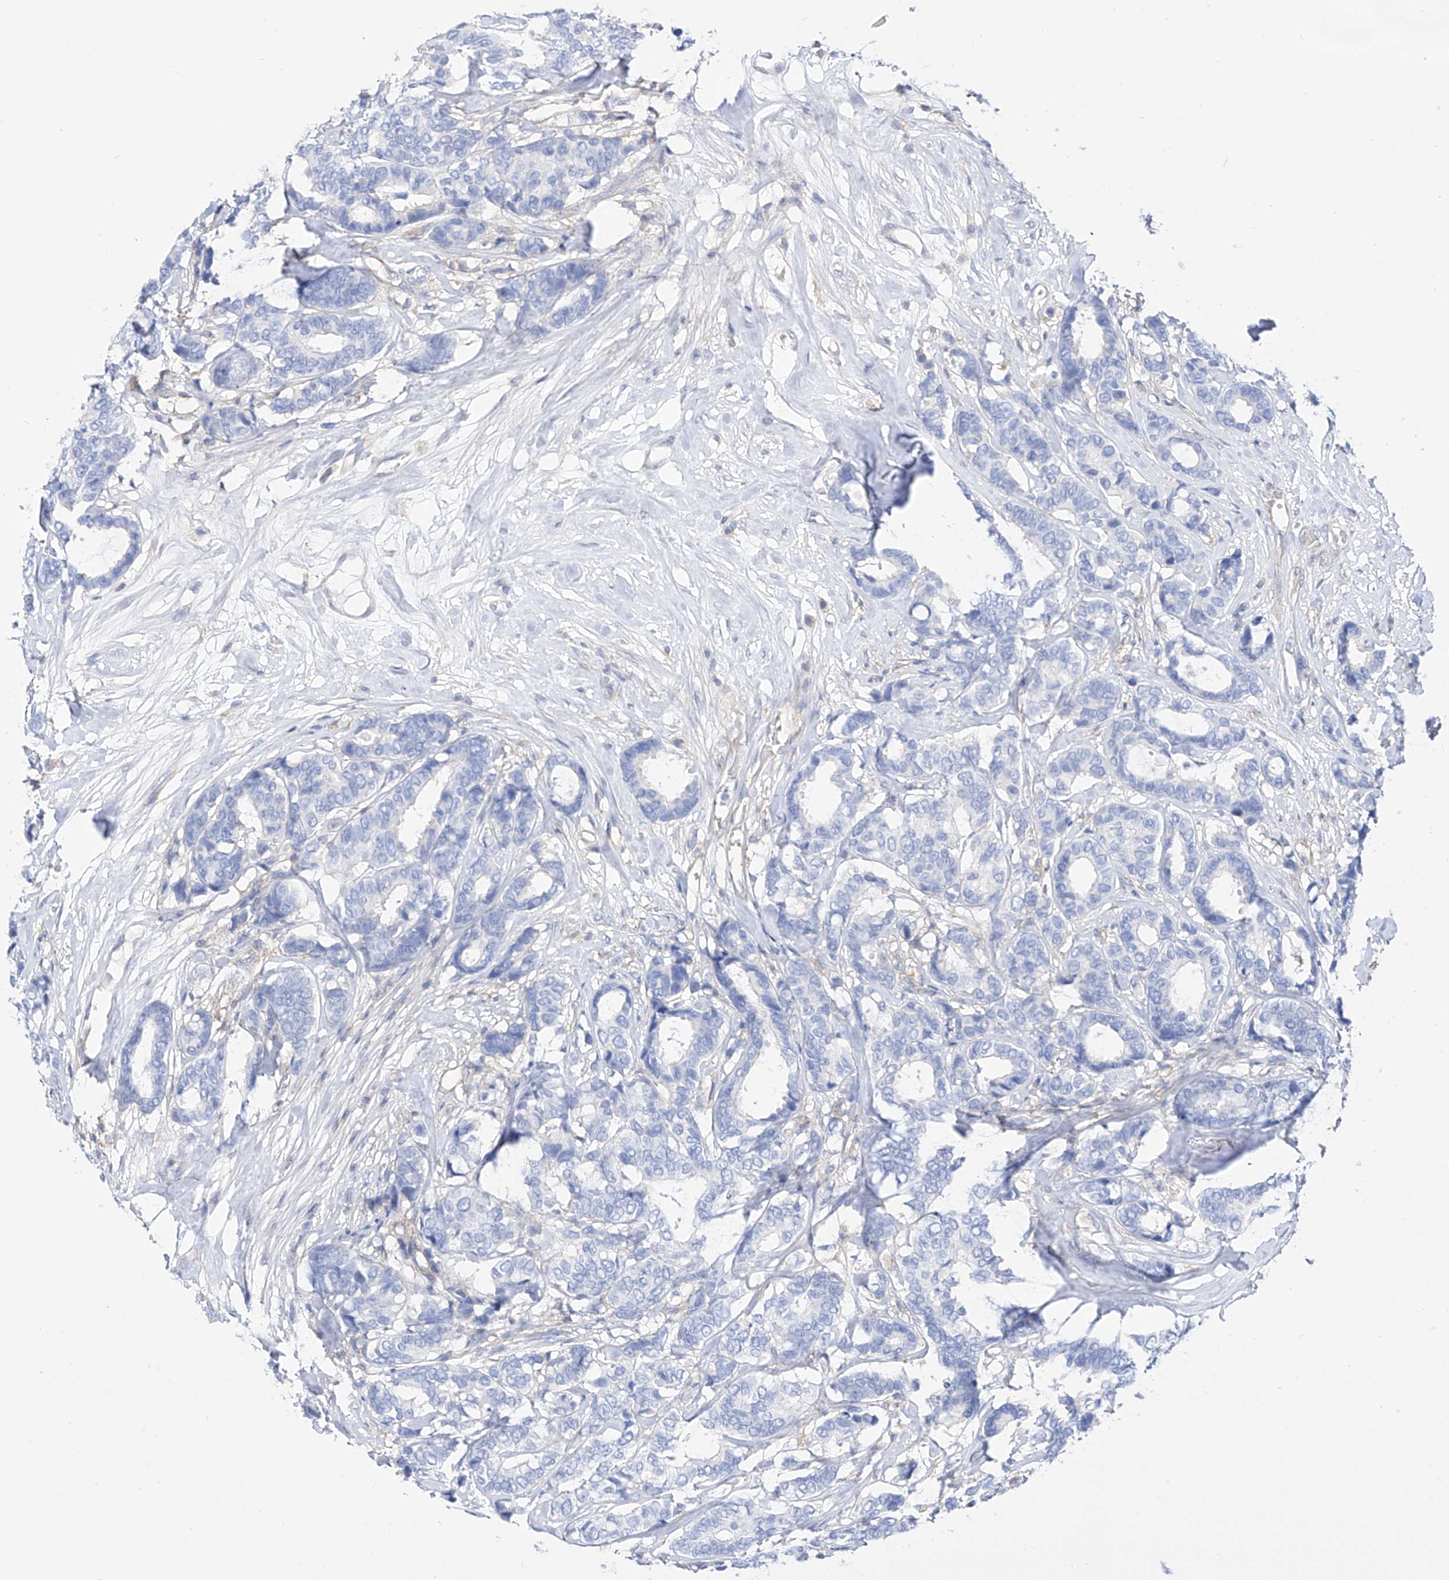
{"staining": {"intensity": "negative", "quantity": "none", "location": "none"}, "tissue": "breast cancer", "cell_type": "Tumor cells", "image_type": "cancer", "snomed": [{"axis": "morphology", "description": "Duct carcinoma"}, {"axis": "topography", "description": "Breast"}], "caption": "Immunohistochemistry (IHC) of breast cancer exhibits no expression in tumor cells. (DAB (3,3'-diaminobenzidine) immunohistochemistry with hematoxylin counter stain).", "gene": "ZNF653", "patient": {"sex": "female", "age": 87}}